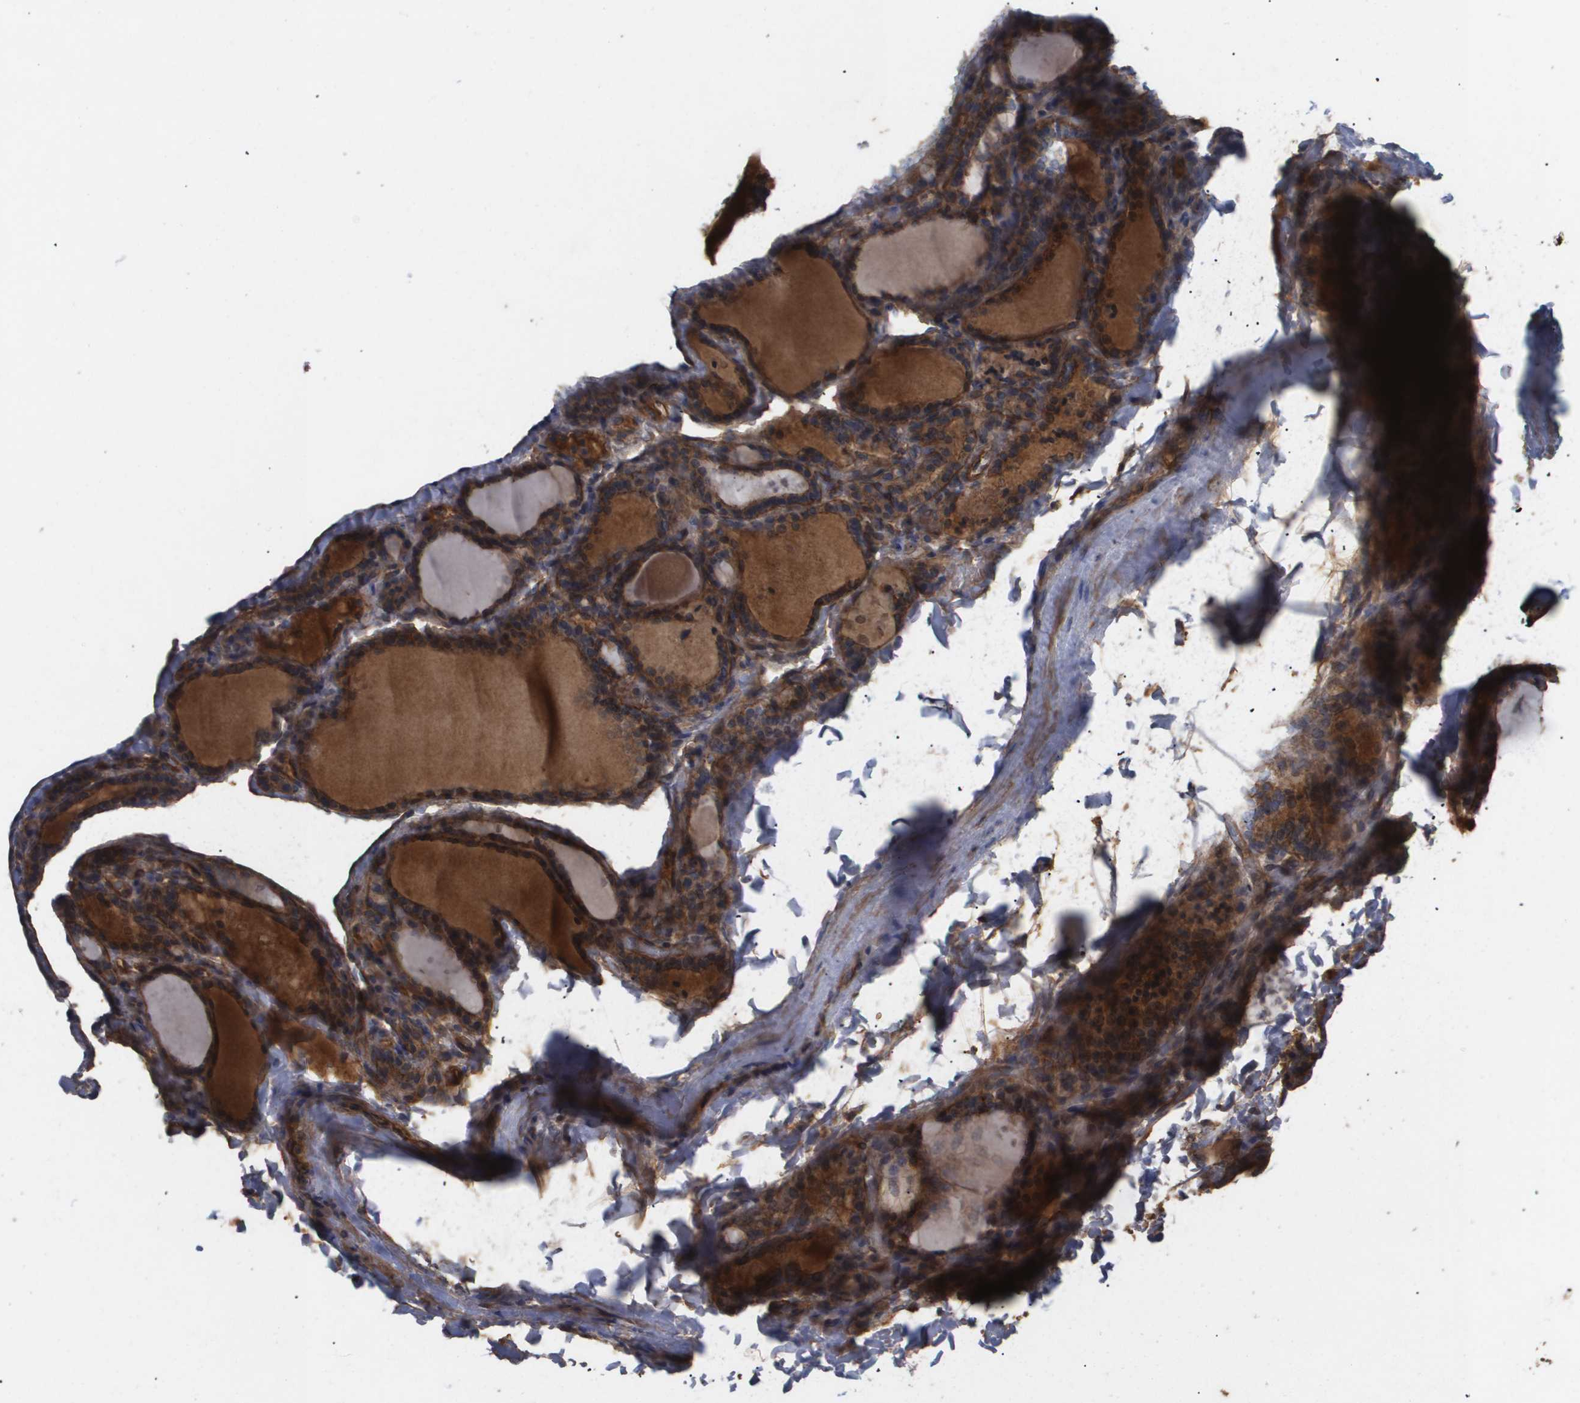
{"staining": {"intensity": "moderate", "quantity": ">75%", "location": "cytoplasmic/membranous,nuclear"}, "tissue": "thyroid gland", "cell_type": "Glandular cells", "image_type": "normal", "snomed": [{"axis": "morphology", "description": "Normal tissue, NOS"}, {"axis": "topography", "description": "Thyroid gland"}], "caption": "Immunohistochemistry (DAB (3,3'-diaminobenzidine)) staining of unremarkable thyroid gland shows moderate cytoplasmic/membranous,nuclear protein positivity in approximately >75% of glandular cells. The staining was performed using DAB, with brown indicating positive protein expression. Nuclei are stained blue with hematoxylin.", "gene": "TNS1", "patient": {"sex": "female", "age": 28}}